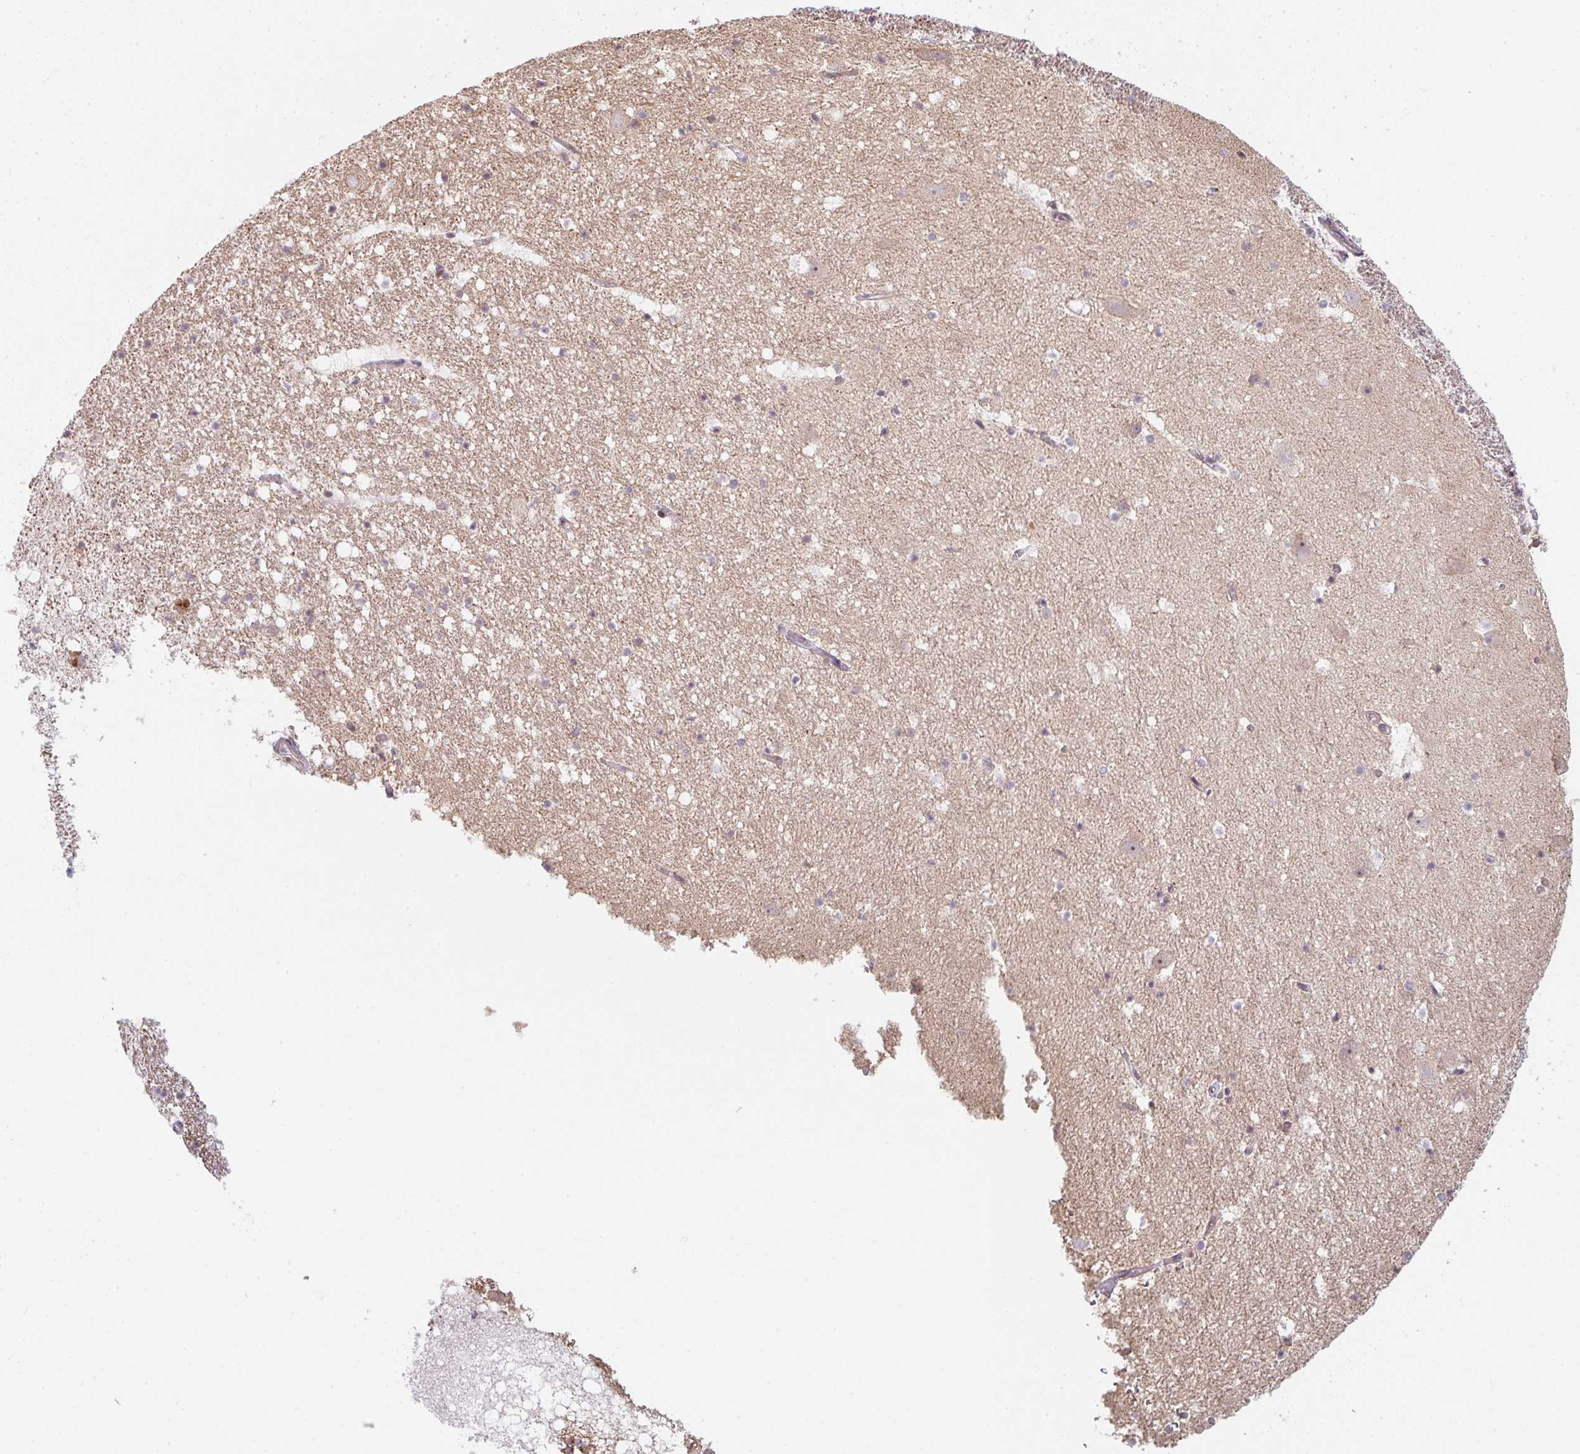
{"staining": {"intensity": "negative", "quantity": "none", "location": "none"}, "tissue": "hippocampus", "cell_type": "Glial cells", "image_type": "normal", "snomed": [{"axis": "morphology", "description": "Normal tissue, NOS"}, {"axis": "topography", "description": "Hippocampus"}], "caption": "This is an IHC histopathology image of unremarkable hippocampus. There is no staining in glial cells.", "gene": "TMEM237", "patient": {"sex": "female", "age": 42}}